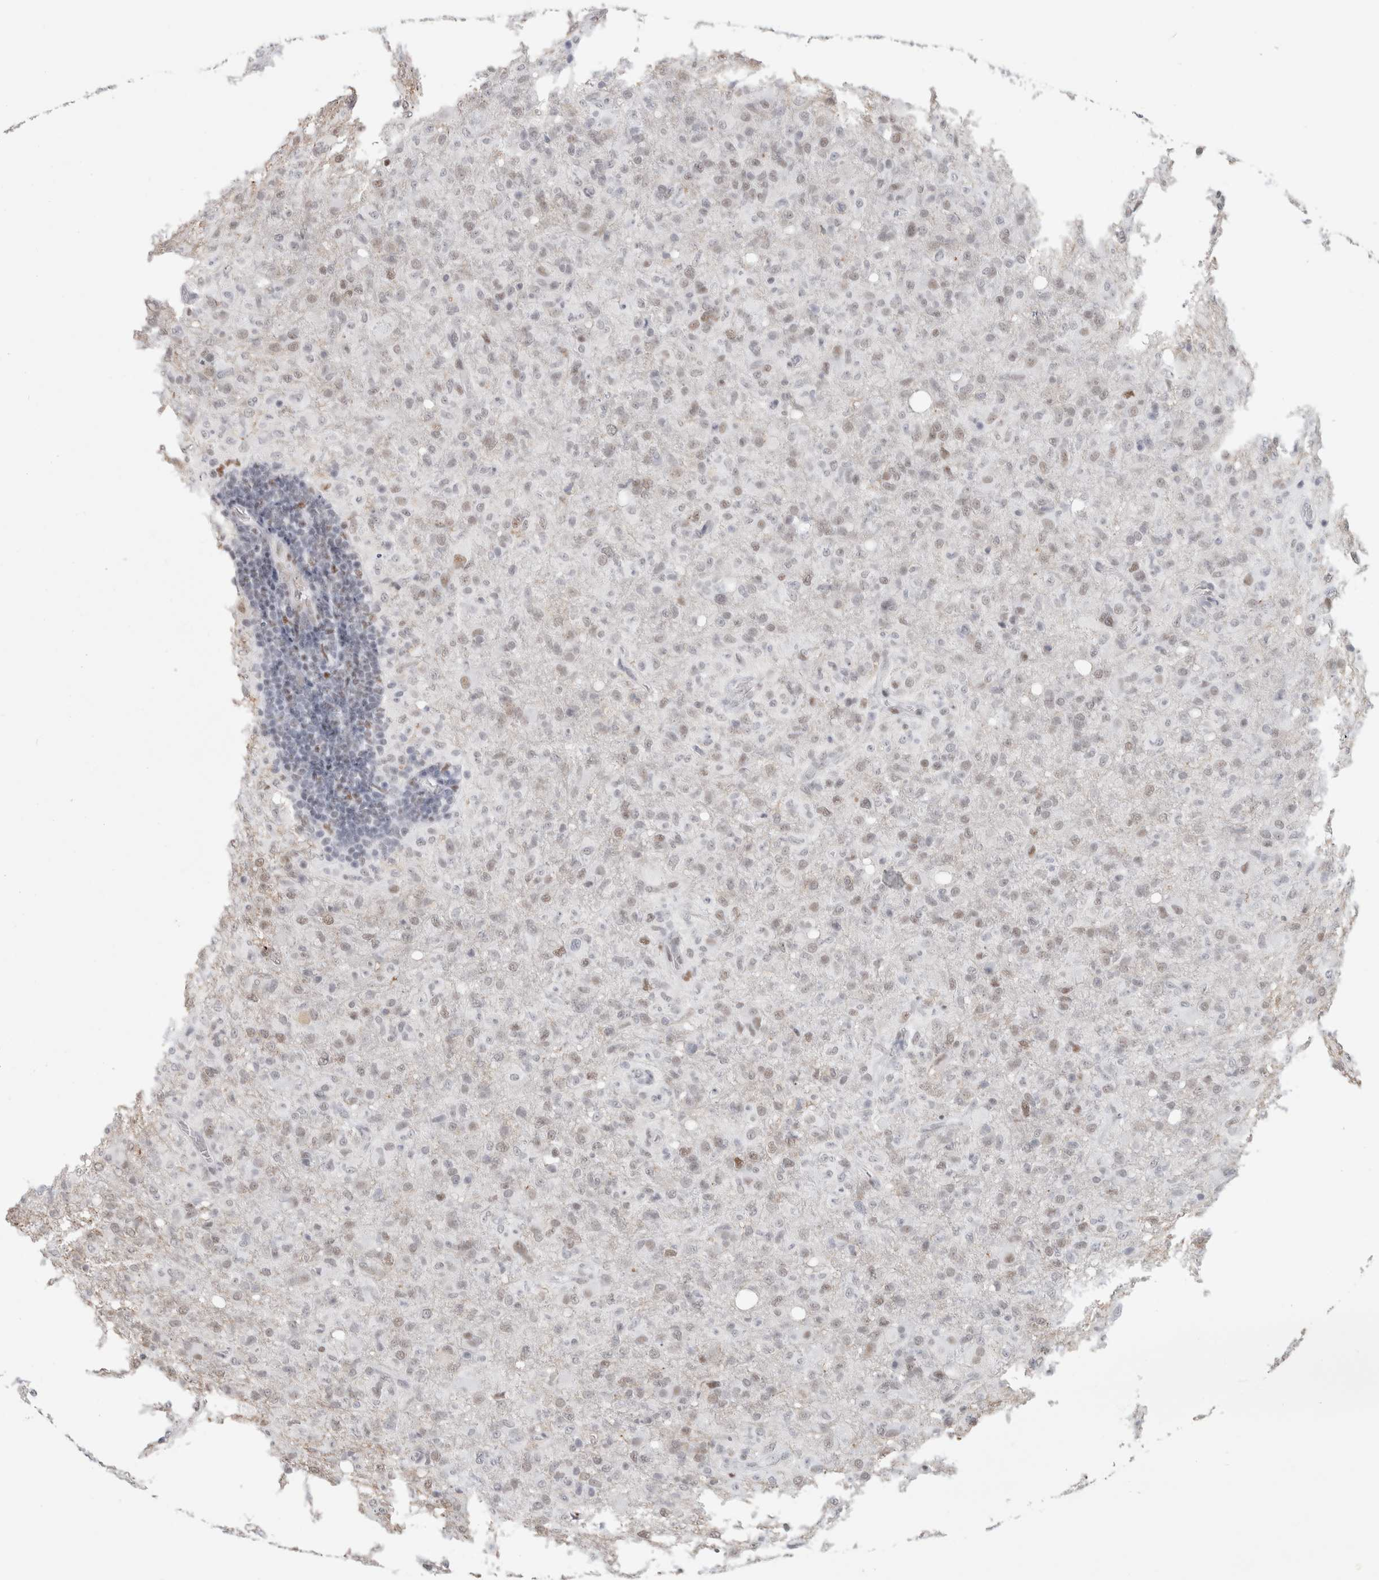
{"staining": {"intensity": "weak", "quantity": "25%-75%", "location": "nuclear"}, "tissue": "glioma", "cell_type": "Tumor cells", "image_type": "cancer", "snomed": [{"axis": "morphology", "description": "Glioma, malignant, High grade"}, {"axis": "topography", "description": "Brain"}], "caption": "Tumor cells exhibit weak nuclear staining in about 25%-75% of cells in malignant high-grade glioma.", "gene": "SMARCC1", "patient": {"sex": "female", "age": 57}}